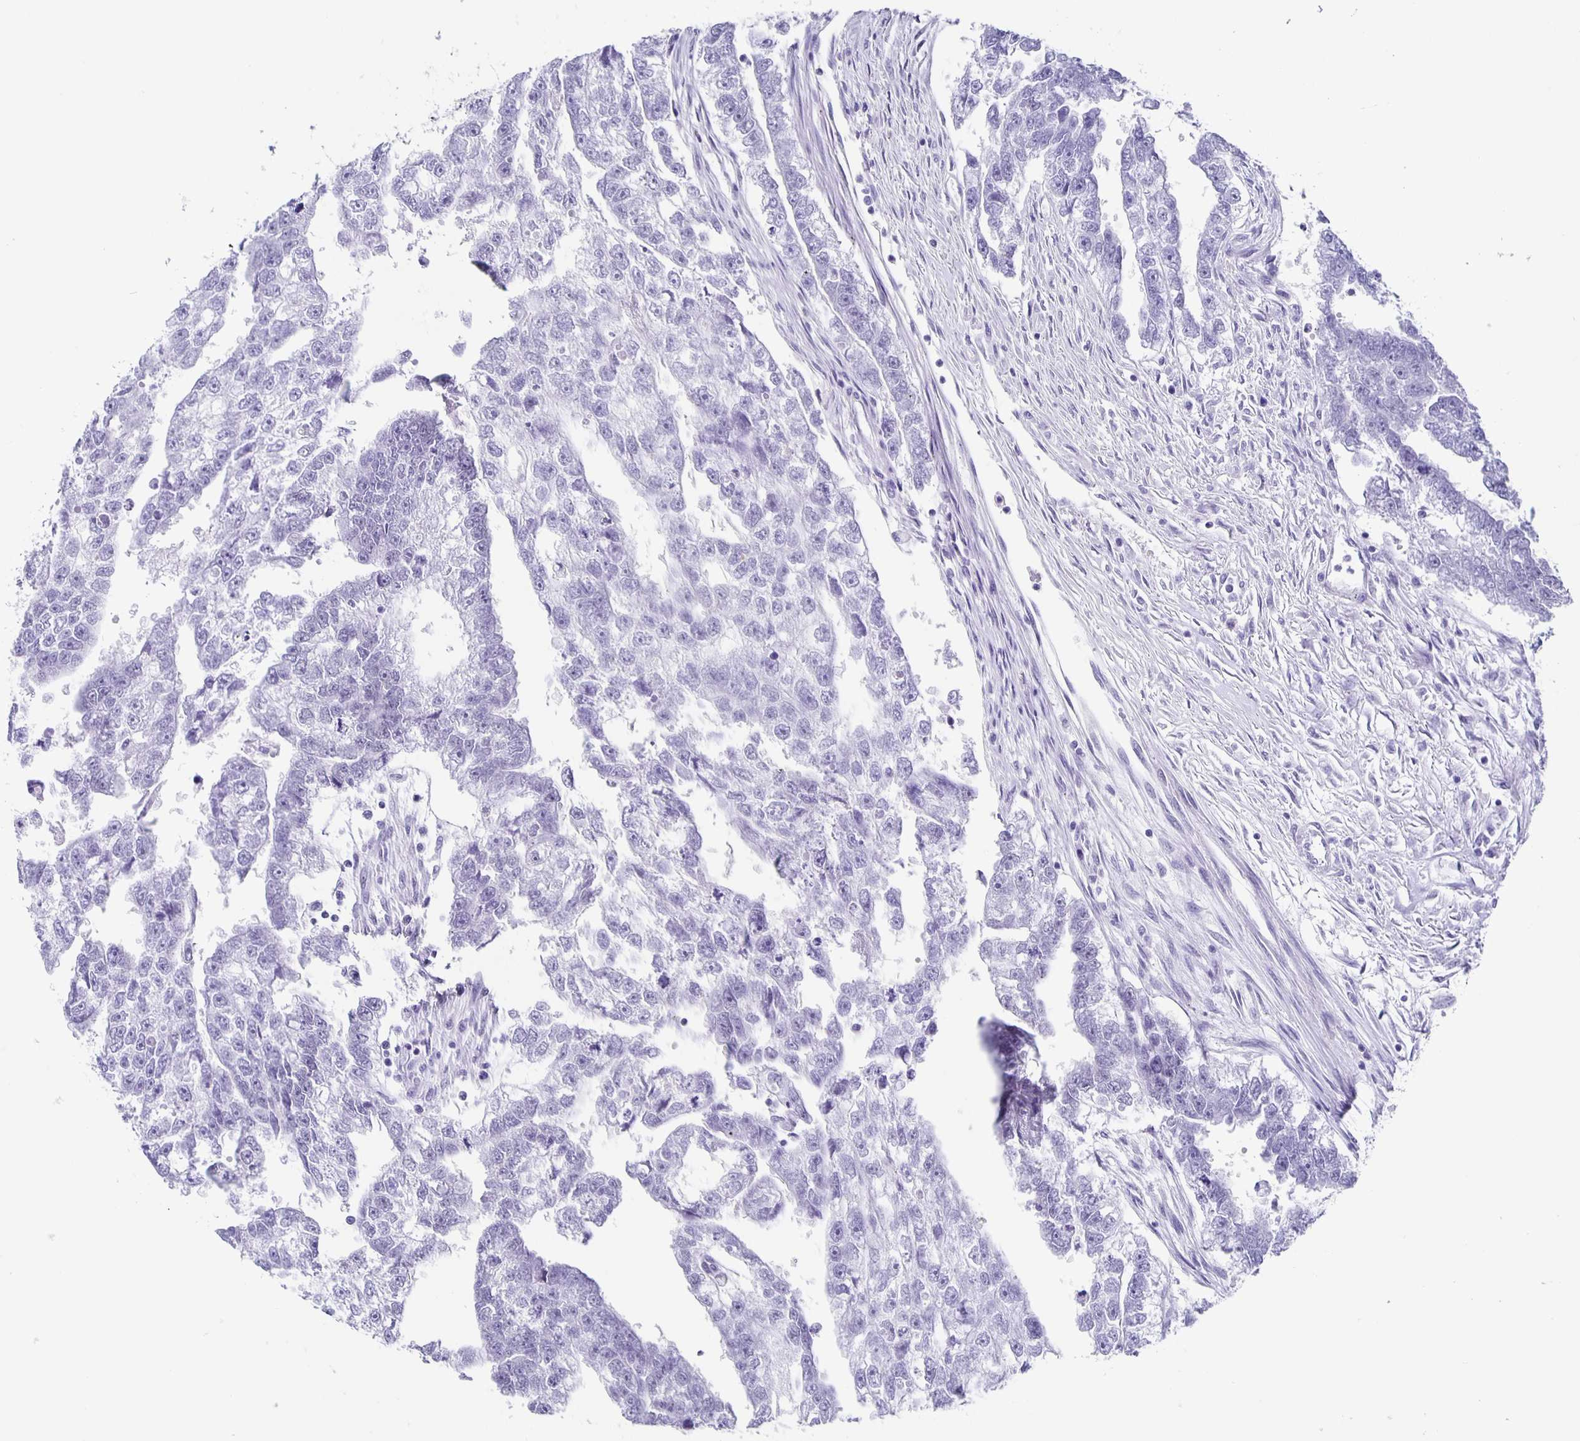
{"staining": {"intensity": "negative", "quantity": "none", "location": "none"}, "tissue": "testis cancer", "cell_type": "Tumor cells", "image_type": "cancer", "snomed": [{"axis": "morphology", "description": "Carcinoma, Embryonal, NOS"}, {"axis": "morphology", "description": "Teratoma, malignant, NOS"}, {"axis": "topography", "description": "Testis"}], "caption": "Micrograph shows no significant protein staining in tumor cells of testis teratoma (malignant).", "gene": "TPPP", "patient": {"sex": "male", "age": 44}}